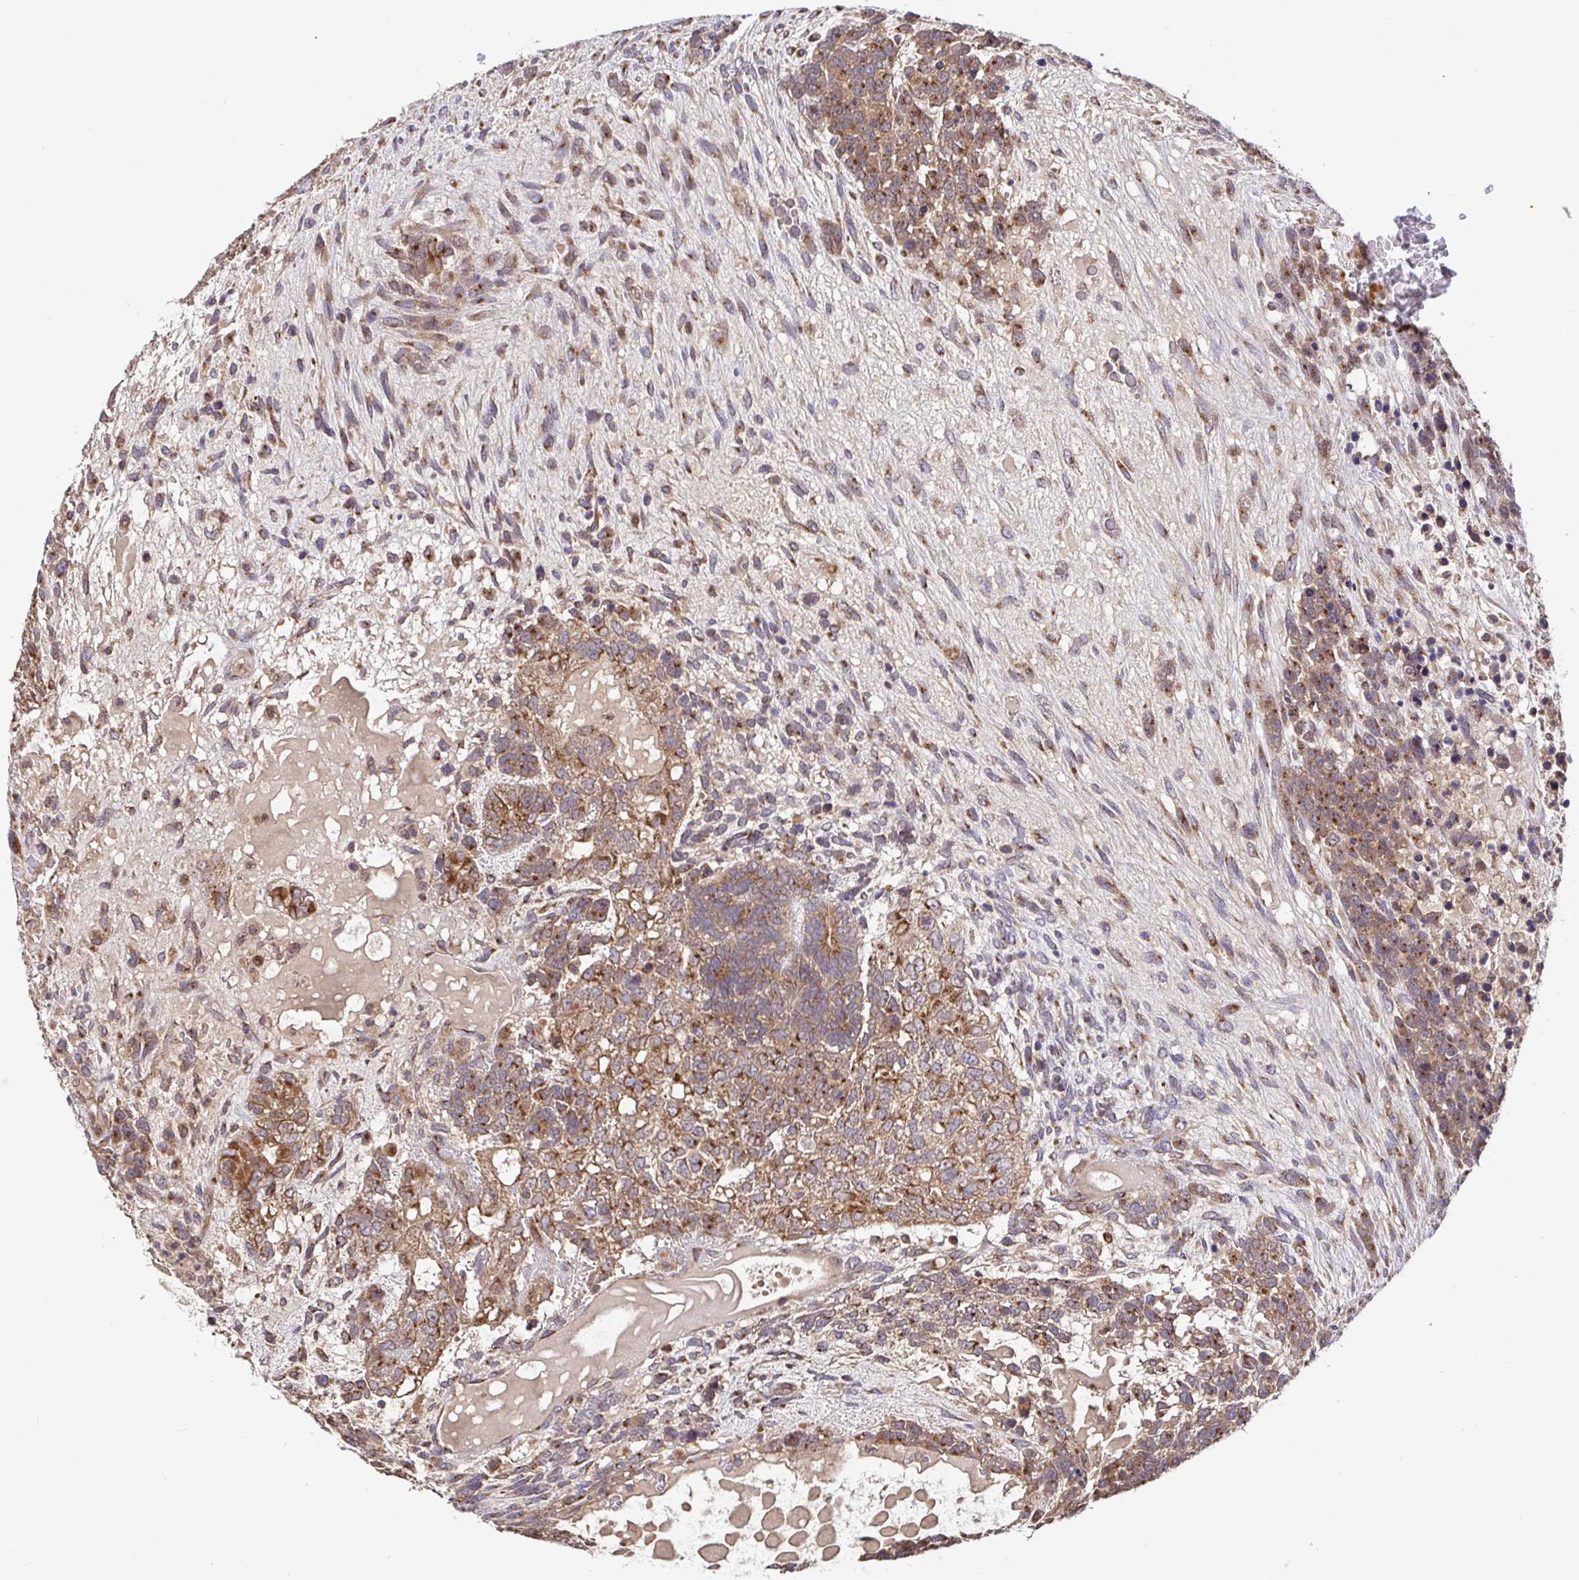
{"staining": {"intensity": "moderate", "quantity": ">75%", "location": "cytoplasmic/membranous"}, "tissue": "testis cancer", "cell_type": "Tumor cells", "image_type": "cancer", "snomed": [{"axis": "morphology", "description": "Carcinoma, Embryonal, NOS"}, {"axis": "topography", "description": "Testis"}], "caption": "The immunohistochemical stain labels moderate cytoplasmic/membranous staining in tumor cells of testis embryonal carcinoma tissue.", "gene": "ELP1", "patient": {"sex": "male", "age": 23}}